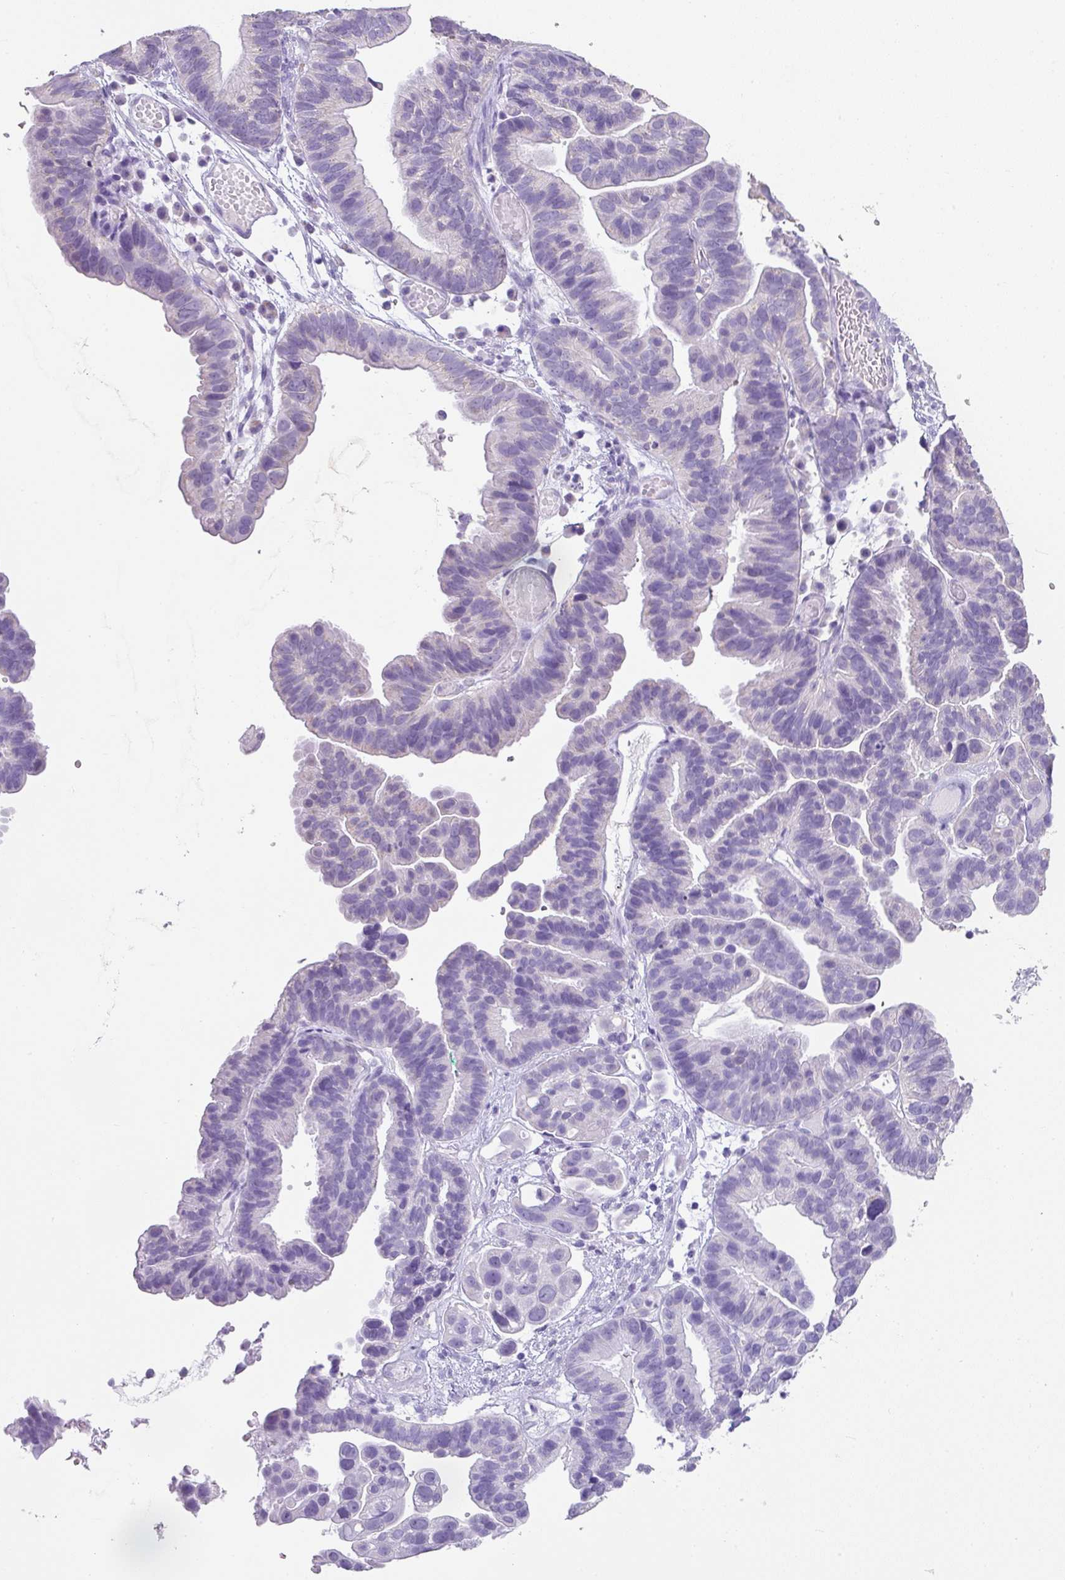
{"staining": {"intensity": "negative", "quantity": "none", "location": "none"}, "tissue": "ovarian cancer", "cell_type": "Tumor cells", "image_type": "cancer", "snomed": [{"axis": "morphology", "description": "Cystadenocarcinoma, serous, NOS"}, {"axis": "topography", "description": "Ovary"}], "caption": "Immunohistochemistry of serous cystadenocarcinoma (ovarian) shows no staining in tumor cells.", "gene": "PALS2", "patient": {"sex": "female", "age": 56}}